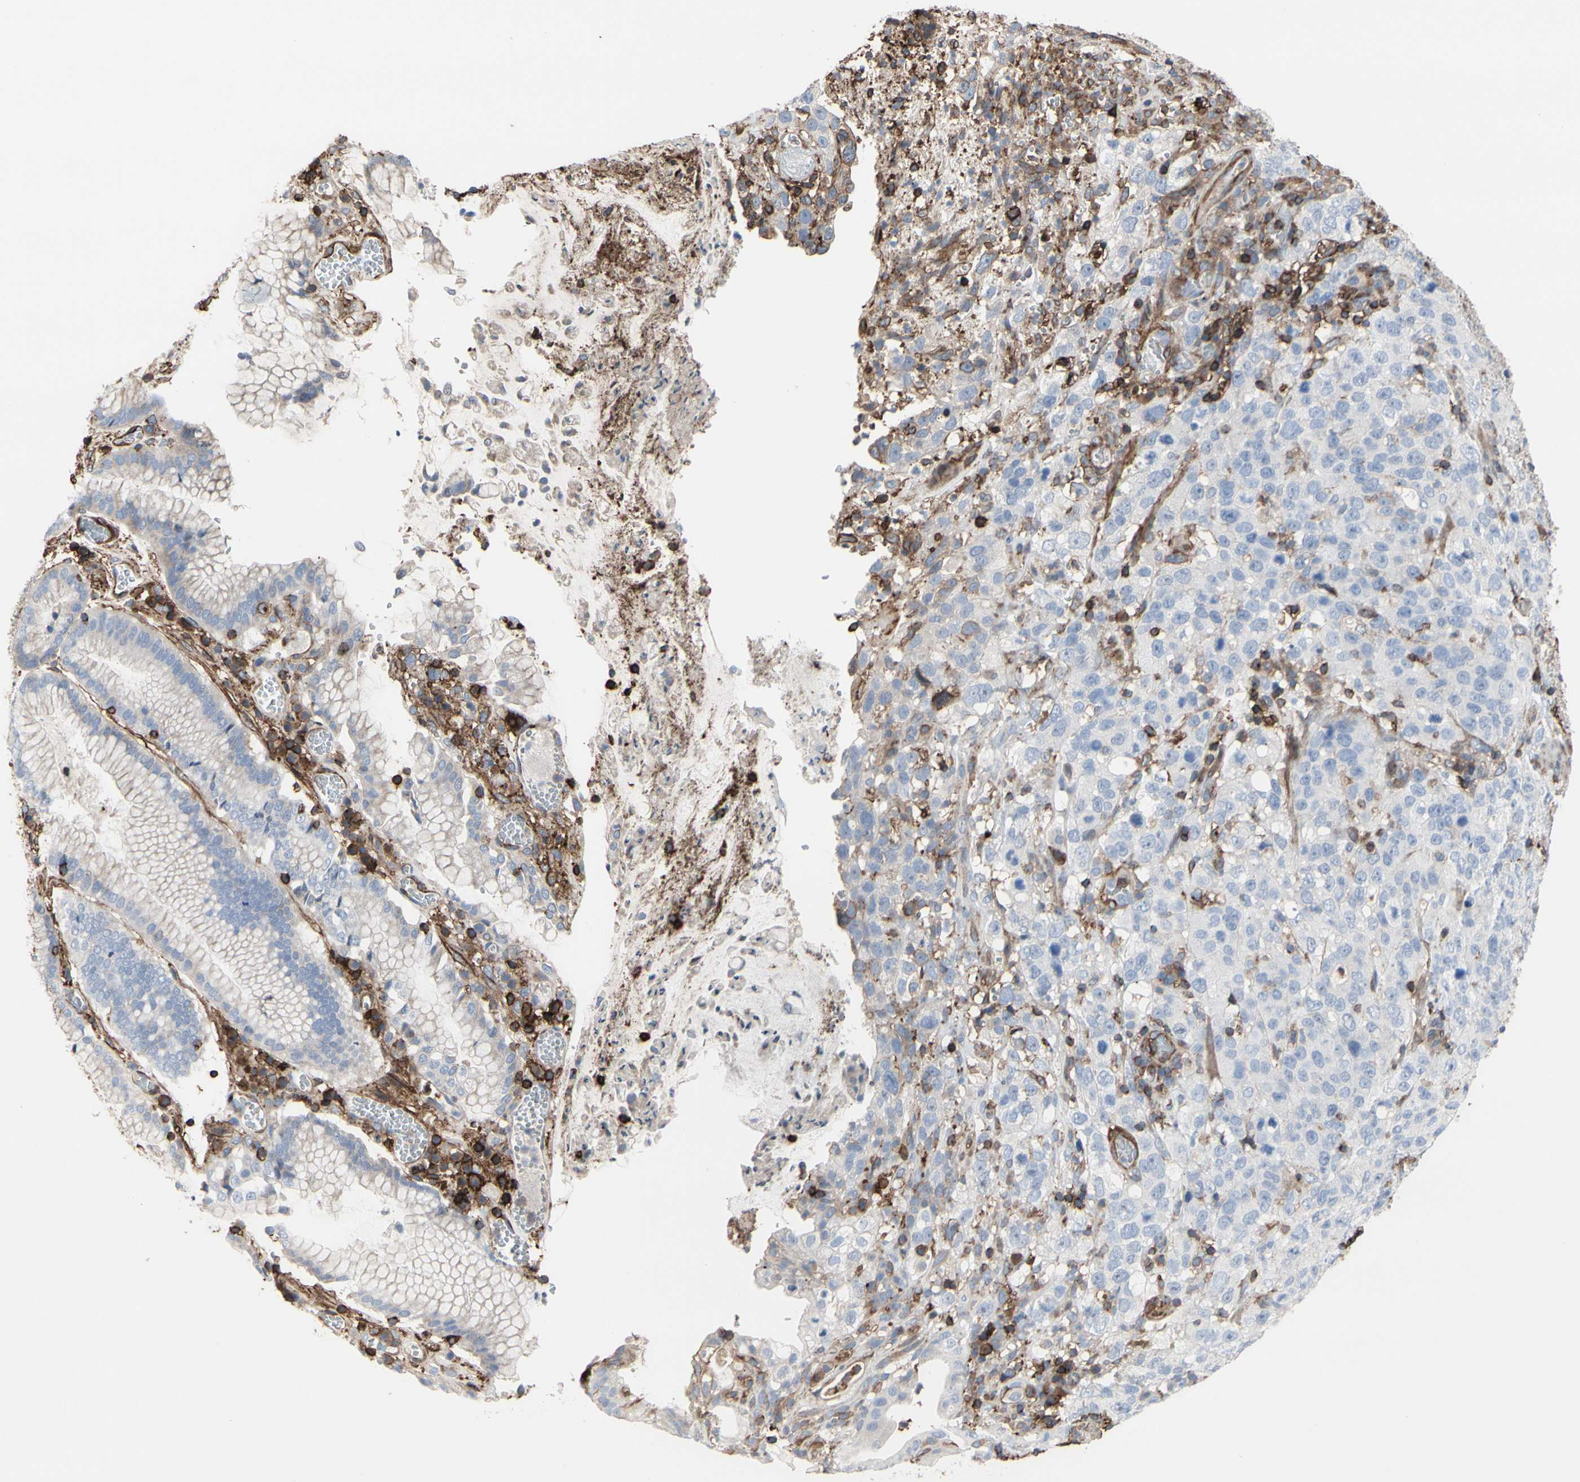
{"staining": {"intensity": "weak", "quantity": "25%-75%", "location": "cytoplasmic/membranous"}, "tissue": "stomach cancer", "cell_type": "Tumor cells", "image_type": "cancer", "snomed": [{"axis": "morphology", "description": "Normal tissue, NOS"}, {"axis": "morphology", "description": "Adenocarcinoma, NOS"}, {"axis": "topography", "description": "Stomach"}], "caption": "Immunohistochemical staining of stomach adenocarcinoma shows low levels of weak cytoplasmic/membranous staining in approximately 25%-75% of tumor cells.", "gene": "ANXA6", "patient": {"sex": "male", "age": 48}}